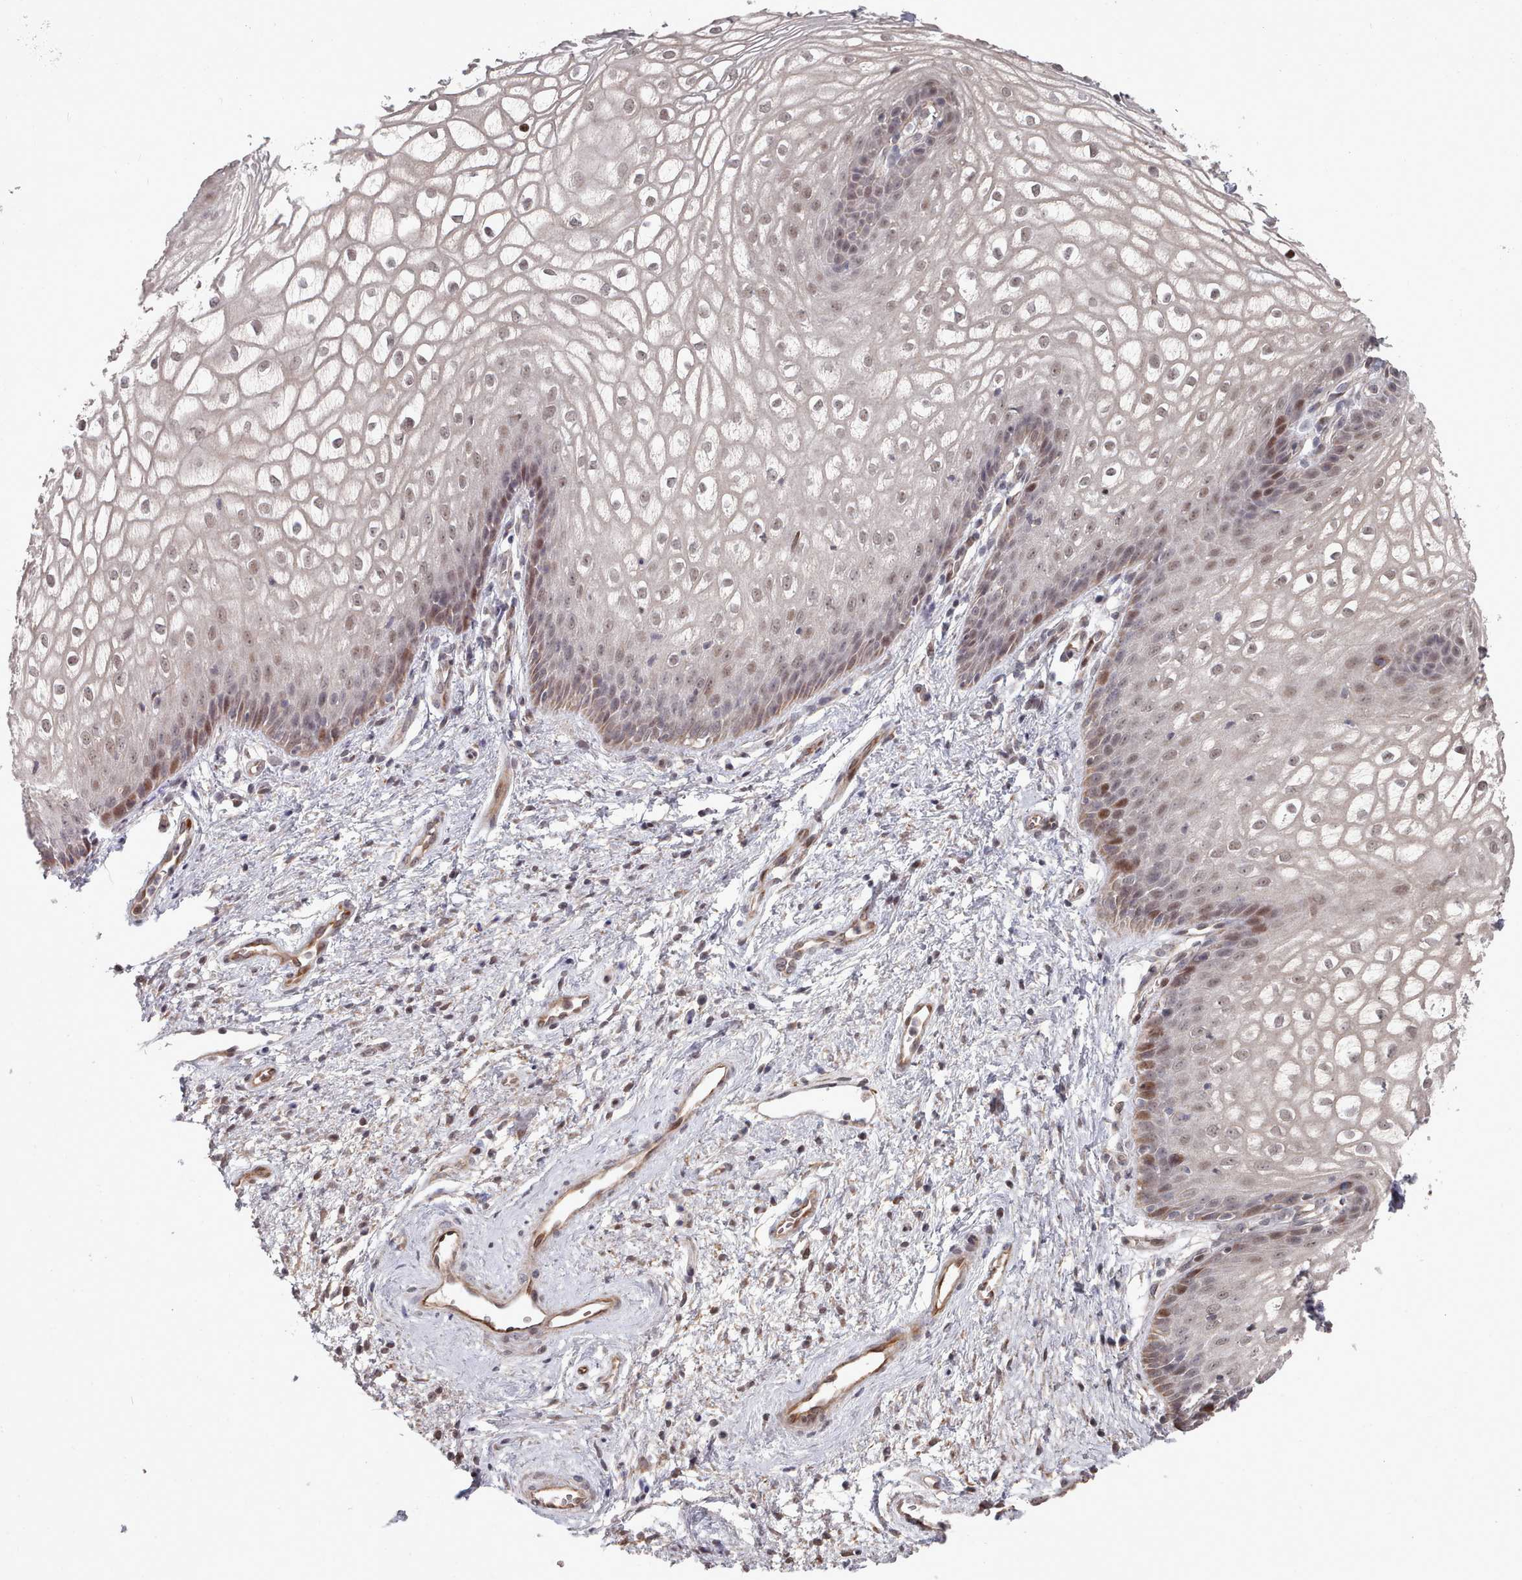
{"staining": {"intensity": "moderate", "quantity": "<25%", "location": "nuclear"}, "tissue": "vagina", "cell_type": "Squamous epithelial cells", "image_type": "normal", "snomed": [{"axis": "morphology", "description": "Normal tissue, NOS"}, {"axis": "topography", "description": "Vagina"}], "caption": "The image reveals staining of normal vagina, revealing moderate nuclear protein positivity (brown color) within squamous epithelial cells.", "gene": "CPSF4", "patient": {"sex": "female", "age": 34}}